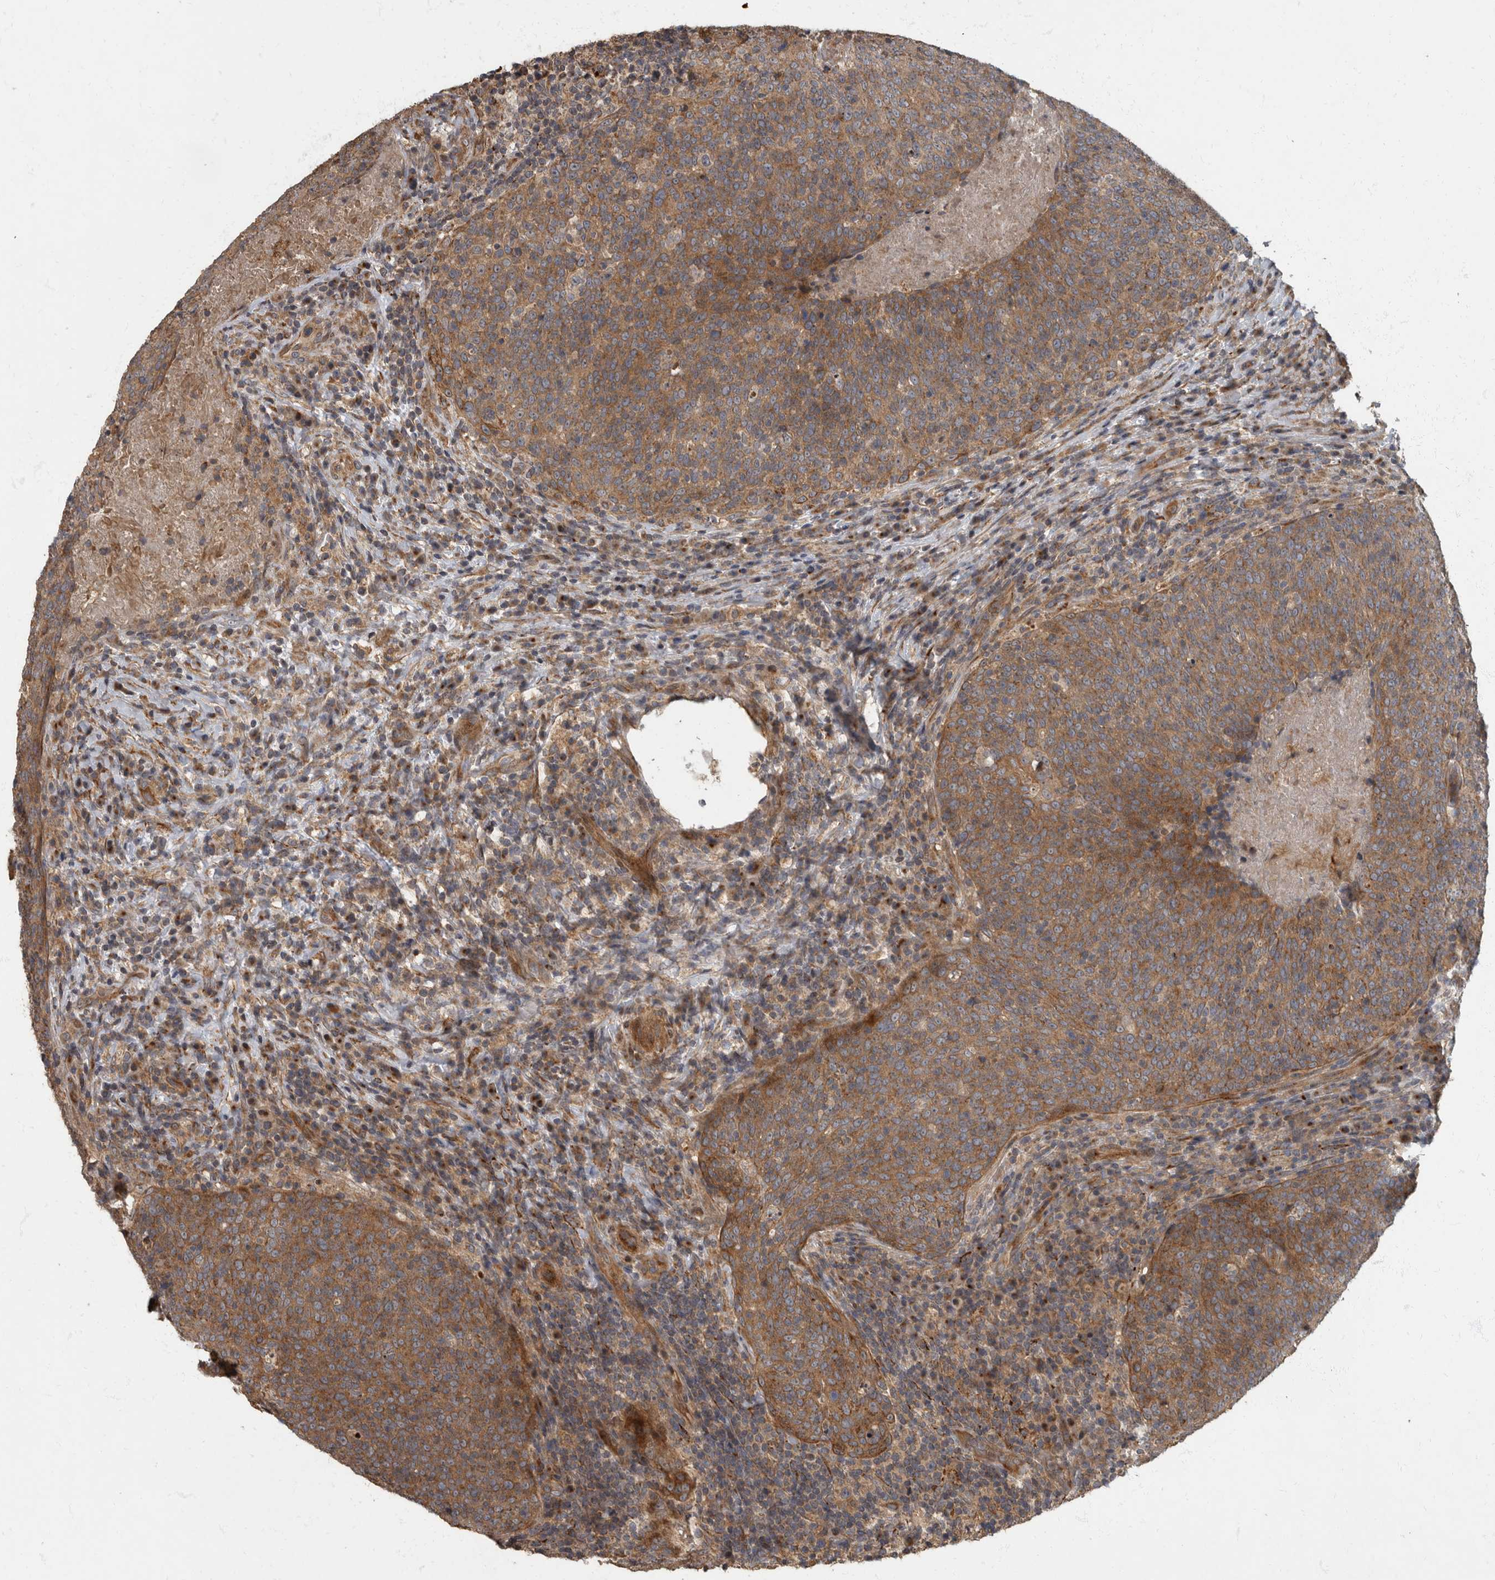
{"staining": {"intensity": "moderate", "quantity": ">75%", "location": "cytoplasmic/membranous"}, "tissue": "head and neck cancer", "cell_type": "Tumor cells", "image_type": "cancer", "snomed": [{"axis": "morphology", "description": "Squamous cell carcinoma, NOS"}, {"axis": "morphology", "description": "Squamous cell carcinoma, metastatic, NOS"}, {"axis": "topography", "description": "Lymph node"}, {"axis": "topography", "description": "Head-Neck"}], "caption": "Immunohistochemical staining of human metastatic squamous cell carcinoma (head and neck) shows moderate cytoplasmic/membranous protein positivity in approximately >75% of tumor cells. (brown staining indicates protein expression, while blue staining denotes nuclei).", "gene": "IQCK", "patient": {"sex": "male", "age": 62}}